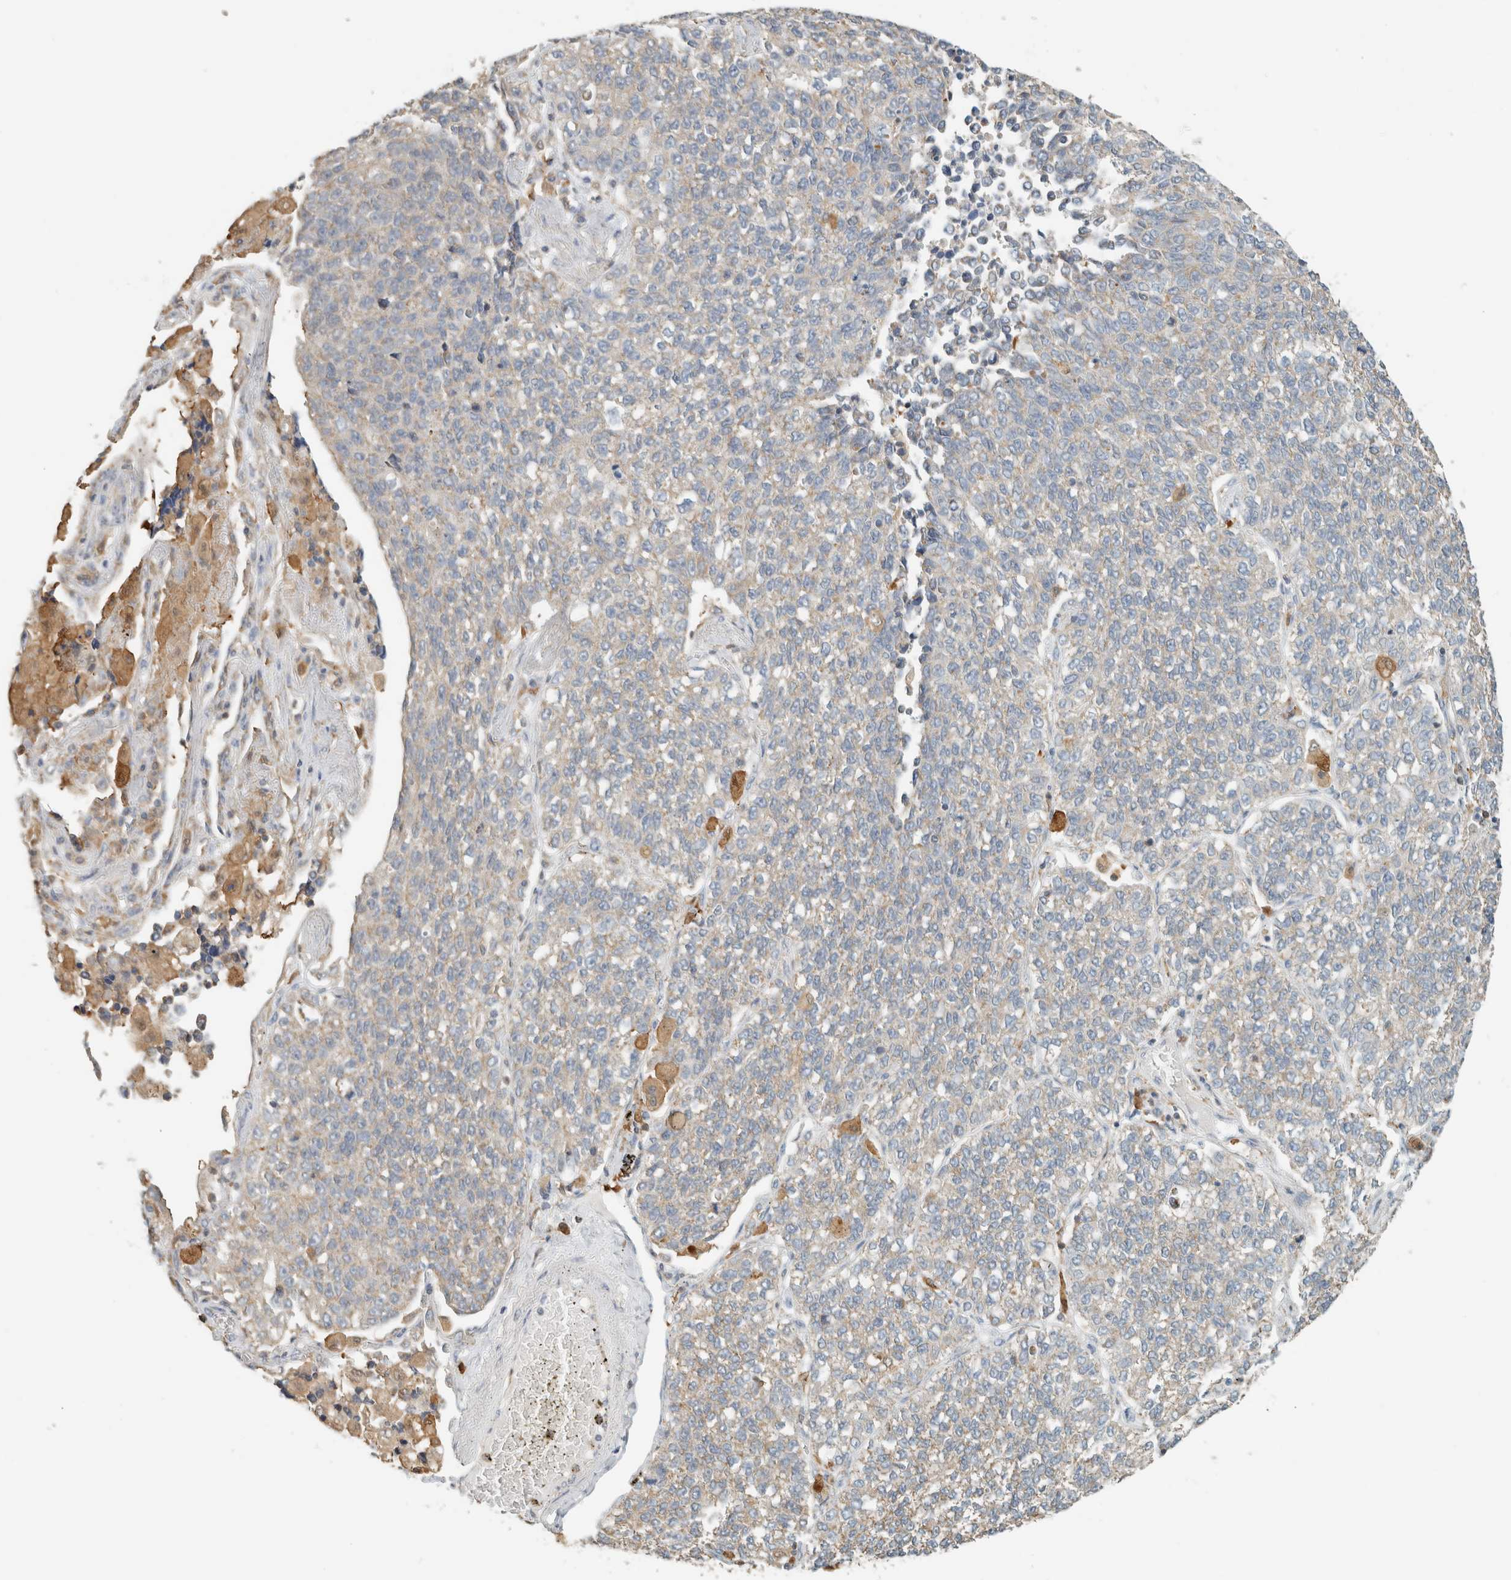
{"staining": {"intensity": "negative", "quantity": "none", "location": "none"}, "tissue": "lung cancer", "cell_type": "Tumor cells", "image_type": "cancer", "snomed": [{"axis": "morphology", "description": "Adenocarcinoma, NOS"}, {"axis": "topography", "description": "Lung"}], "caption": "Immunohistochemistry image of human lung cancer (adenocarcinoma) stained for a protein (brown), which shows no expression in tumor cells.", "gene": "CAPG", "patient": {"sex": "male", "age": 49}}